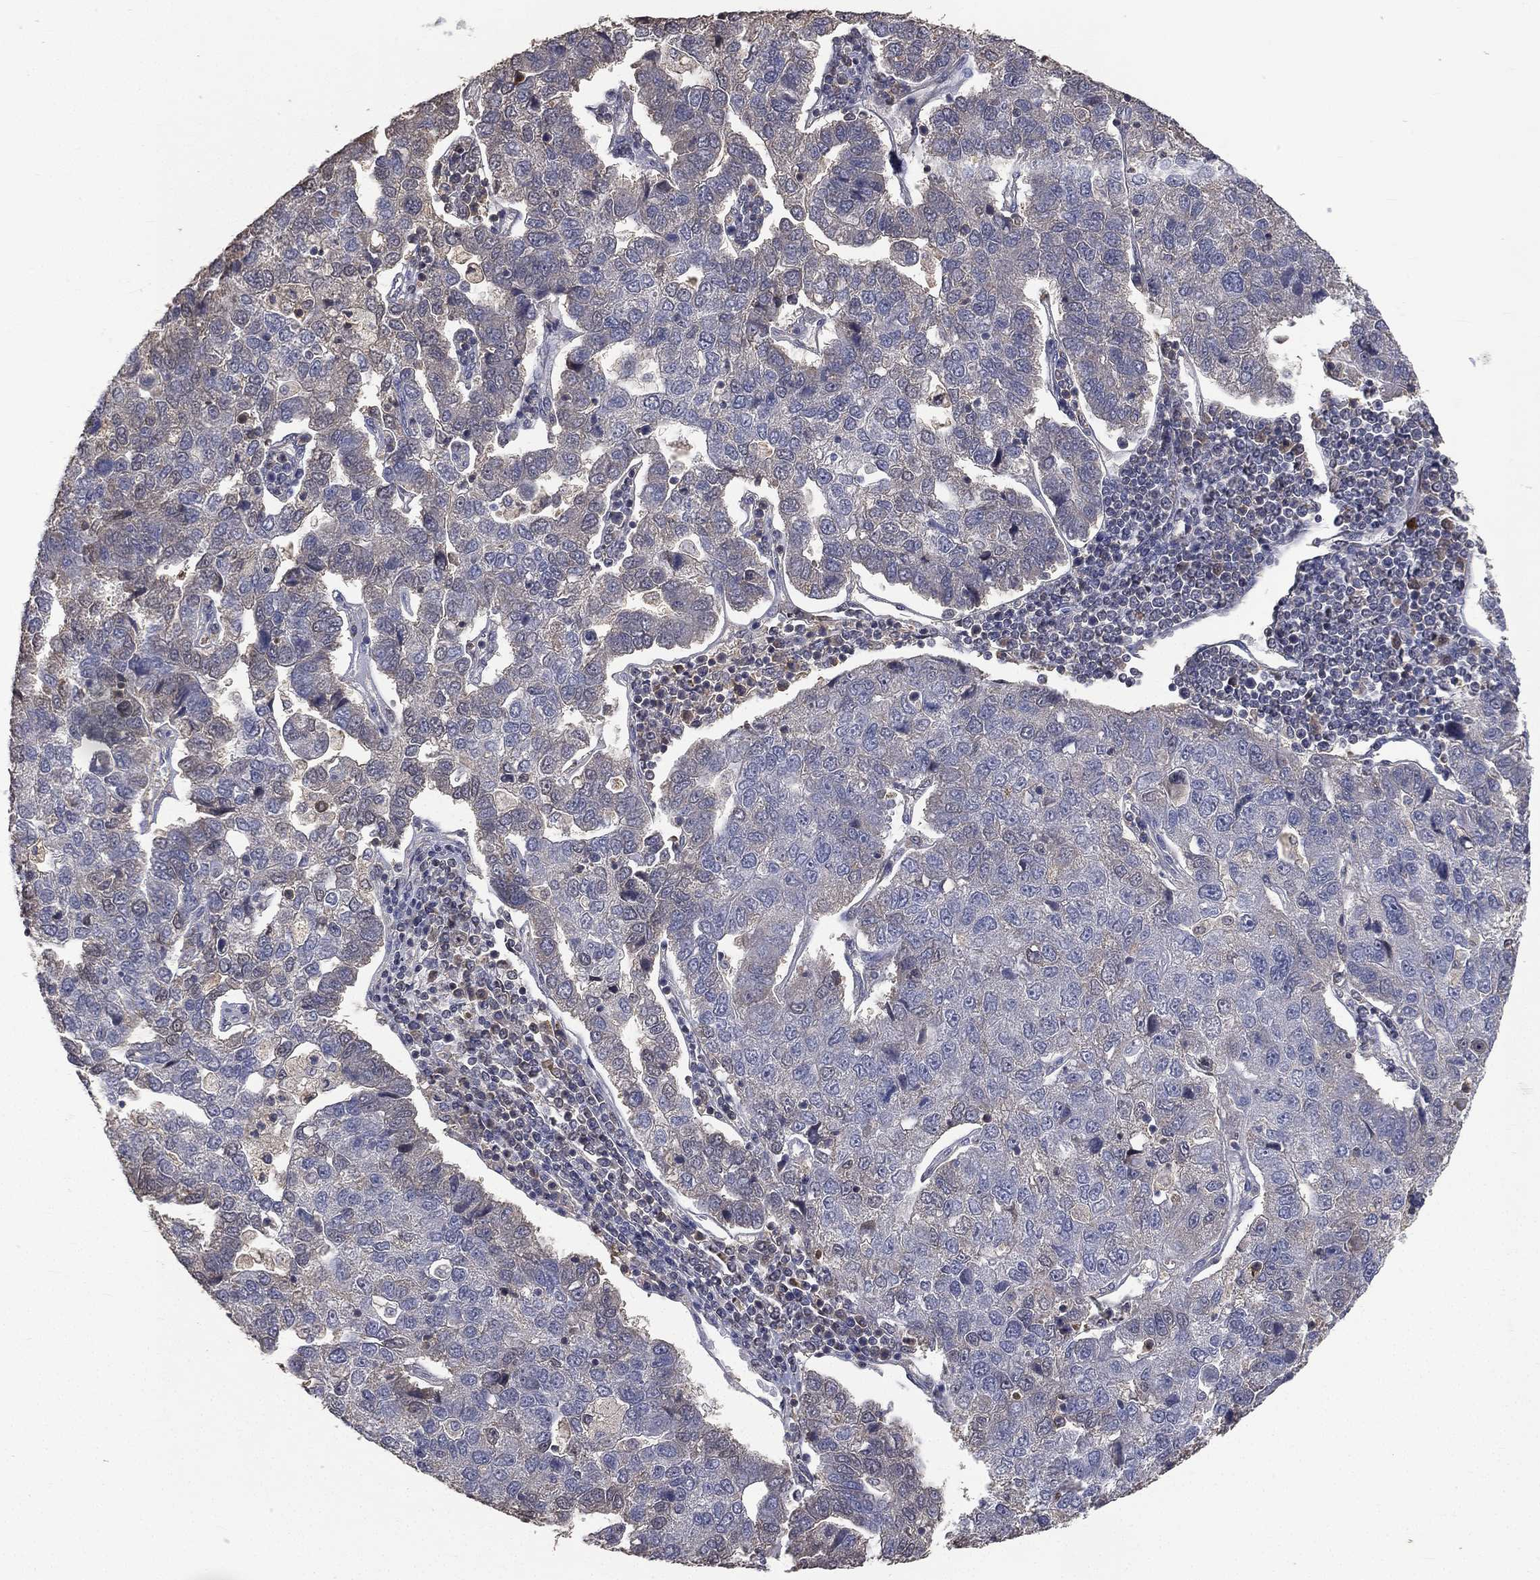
{"staining": {"intensity": "negative", "quantity": "none", "location": "none"}, "tissue": "pancreatic cancer", "cell_type": "Tumor cells", "image_type": "cancer", "snomed": [{"axis": "morphology", "description": "Adenocarcinoma, NOS"}, {"axis": "topography", "description": "Pancreas"}], "caption": "An immunohistochemistry micrograph of pancreatic cancer is shown. There is no staining in tumor cells of pancreatic cancer.", "gene": "SNAP25", "patient": {"sex": "female", "age": 61}}